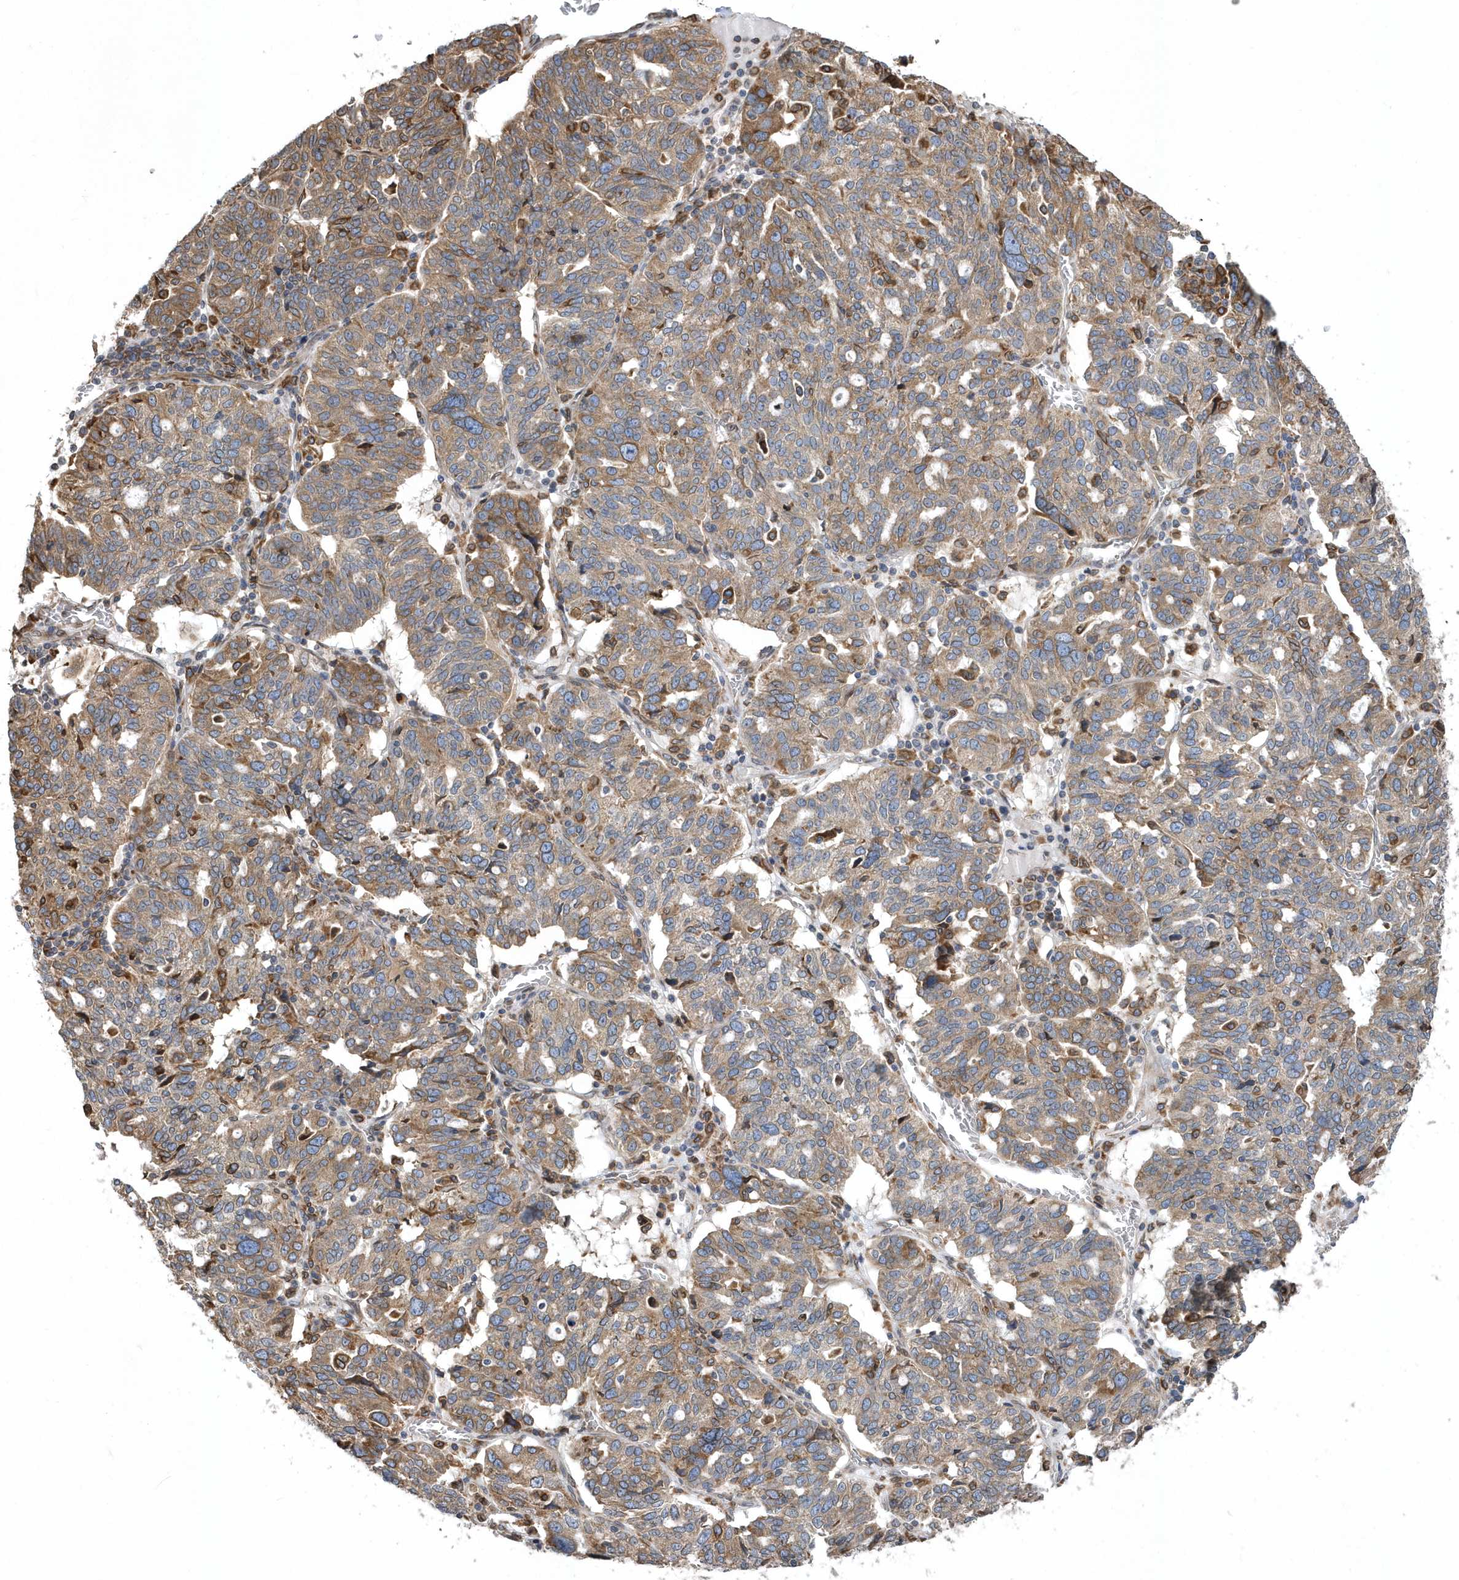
{"staining": {"intensity": "moderate", "quantity": "25%-75%", "location": "cytoplasmic/membranous"}, "tissue": "ovarian cancer", "cell_type": "Tumor cells", "image_type": "cancer", "snomed": [{"axis": "morphology", "description": "Cystadenocarcinoma, serous, NOS"}, {"axis": "topography", "description": "Ovary"}], "caption": "High-power microscopy captured an immunohistochemistry (IHC) photomicrograph of ovarian serous cystadenocarcinoma, revealing moderate cytoplasmic/membranous expression in about 25%-75% of tumor cells.", "gene": "VAMP7", "patient": {"sex": "female", "age": 59}}